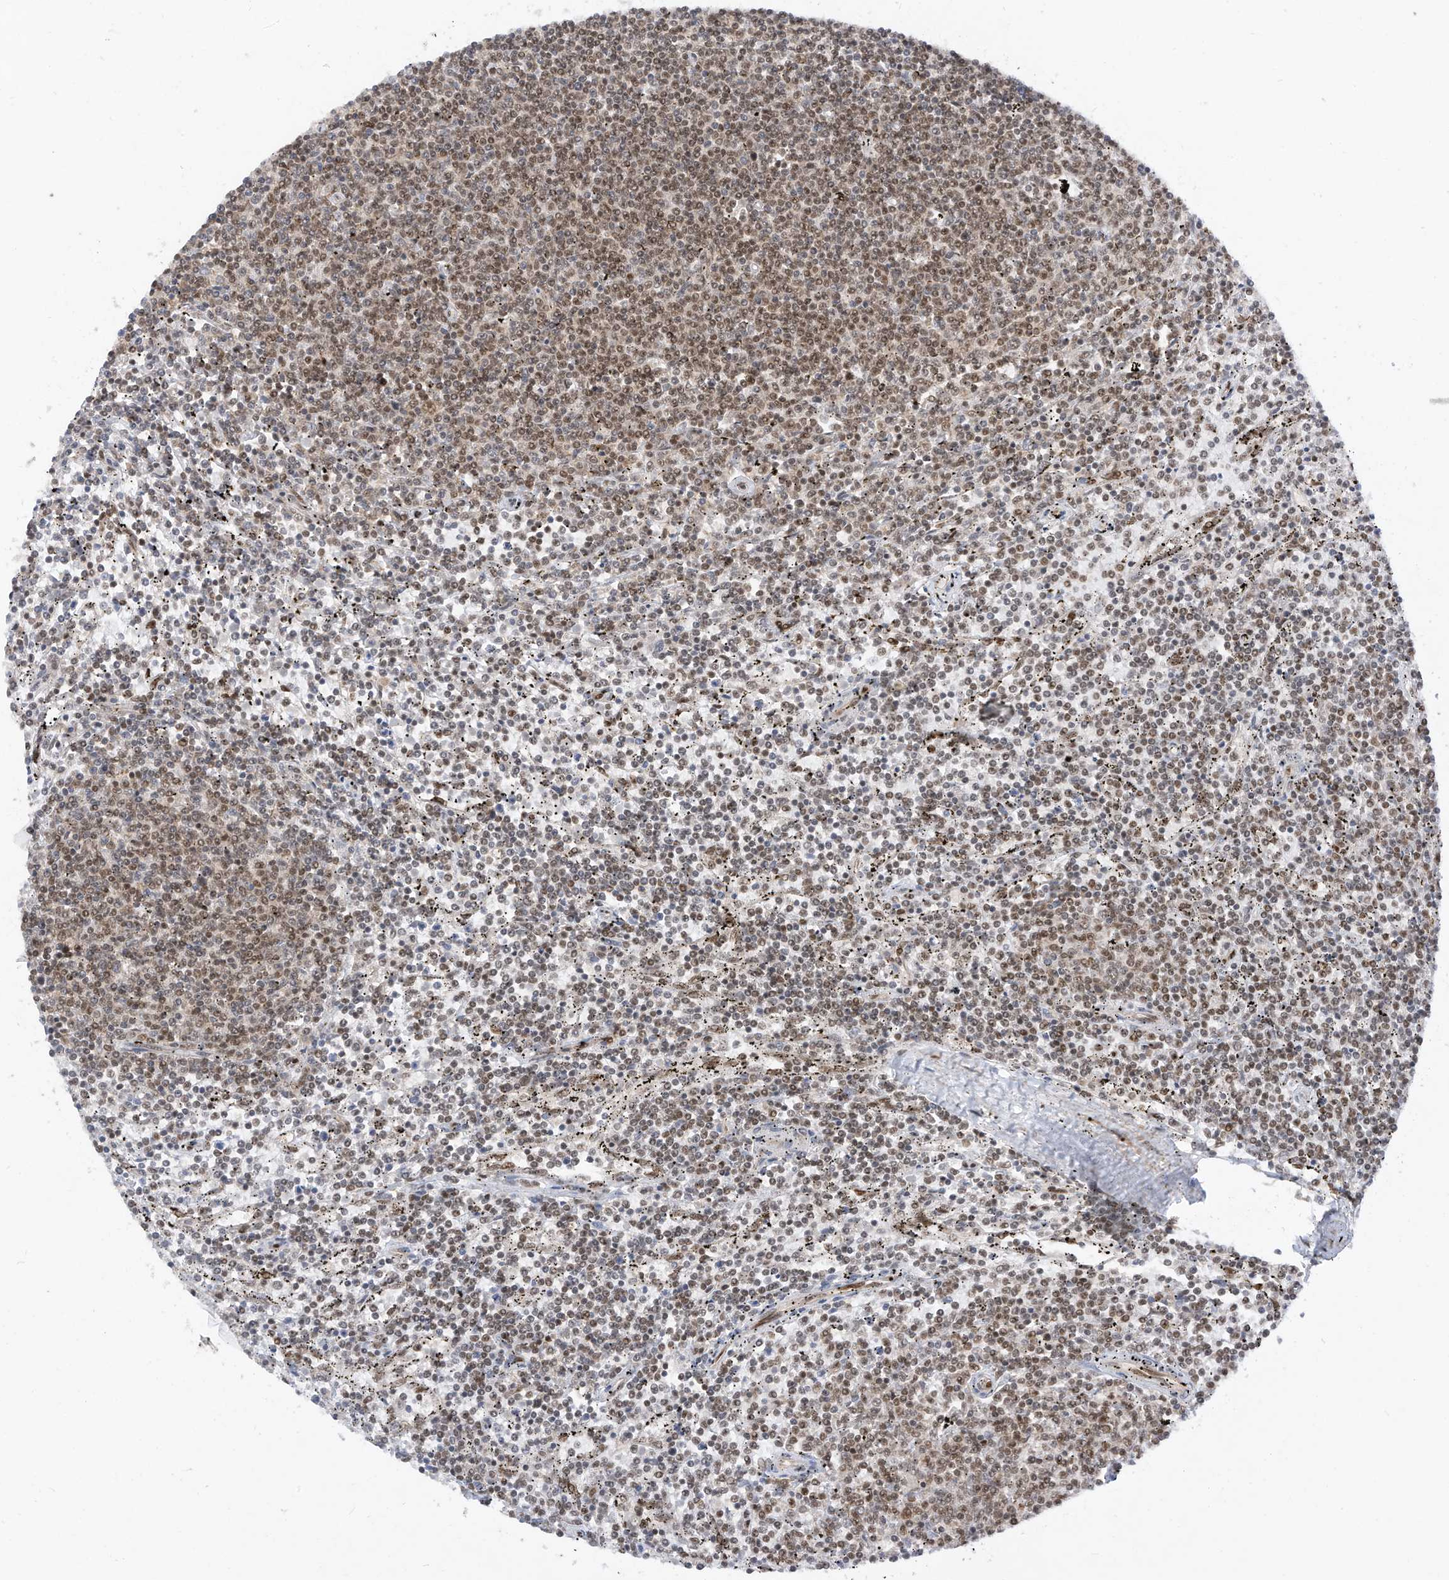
{"staining": {"intensity": "moderate", "quantity": "25%-75%", "location": "nuclear"}, "tissue": "lymphoma", "cell_type": "Tumor cells", "image_type": "cancer", "snomed": [{"axis": "morphology", "description": "Malignant lymphoma, non-Hodgkin's type, Low grade"}, {"axis": "topography", "description": "Spleen"}], "caption": "Protein staining exhibits moderate nuclear staining in about 25%-75% of tumor cells in malignant lymphoma, non-Hodgkin's type (low-grade).", "gene": "AURKAIP1", "patient": {"sex": "female", "age": 50}}